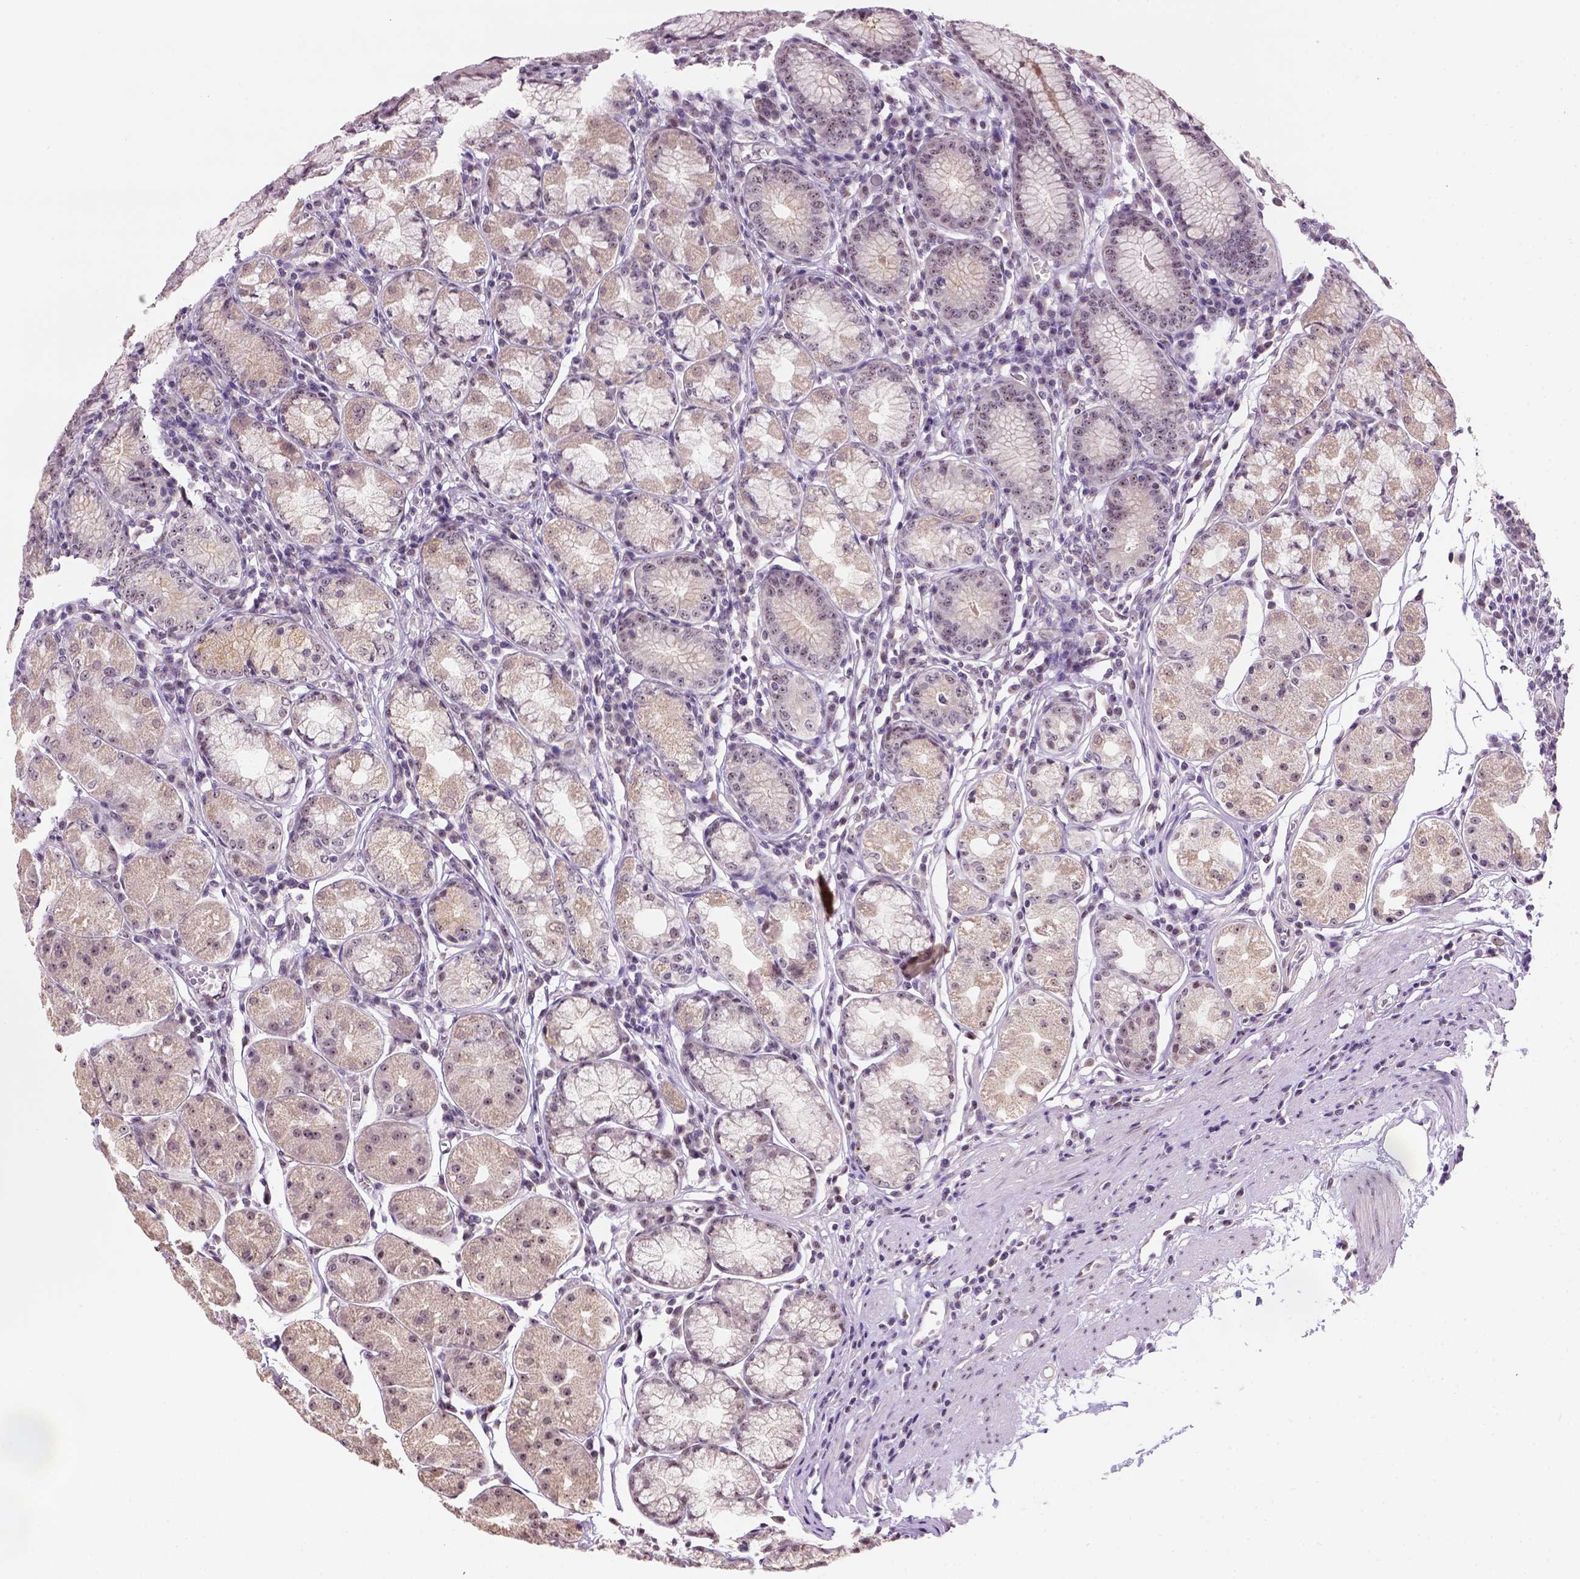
{"staining": {"intensity": "moderate", "quantity": "25%-75%", "location": "nuclear"}, "tissue": "stomach", "cell_type": "Glandular cells", "image_type": "normal", "snomed": [{"axis": "morphology", "description": "Normal tissue, NOS"}, {"axis": "topography", "description": "Stomach"}], "caption": "Glandular cells demonstrate medium levels of moderate nuclear staining in about 25%-75% of cells in benign human stomach. Using DAB (brown) and hematoxylin (blue) stains, captured at high magnification using brightfield microscopy.", "gene": "DDX50", "patient": {"sex": "male", "age": 55}}